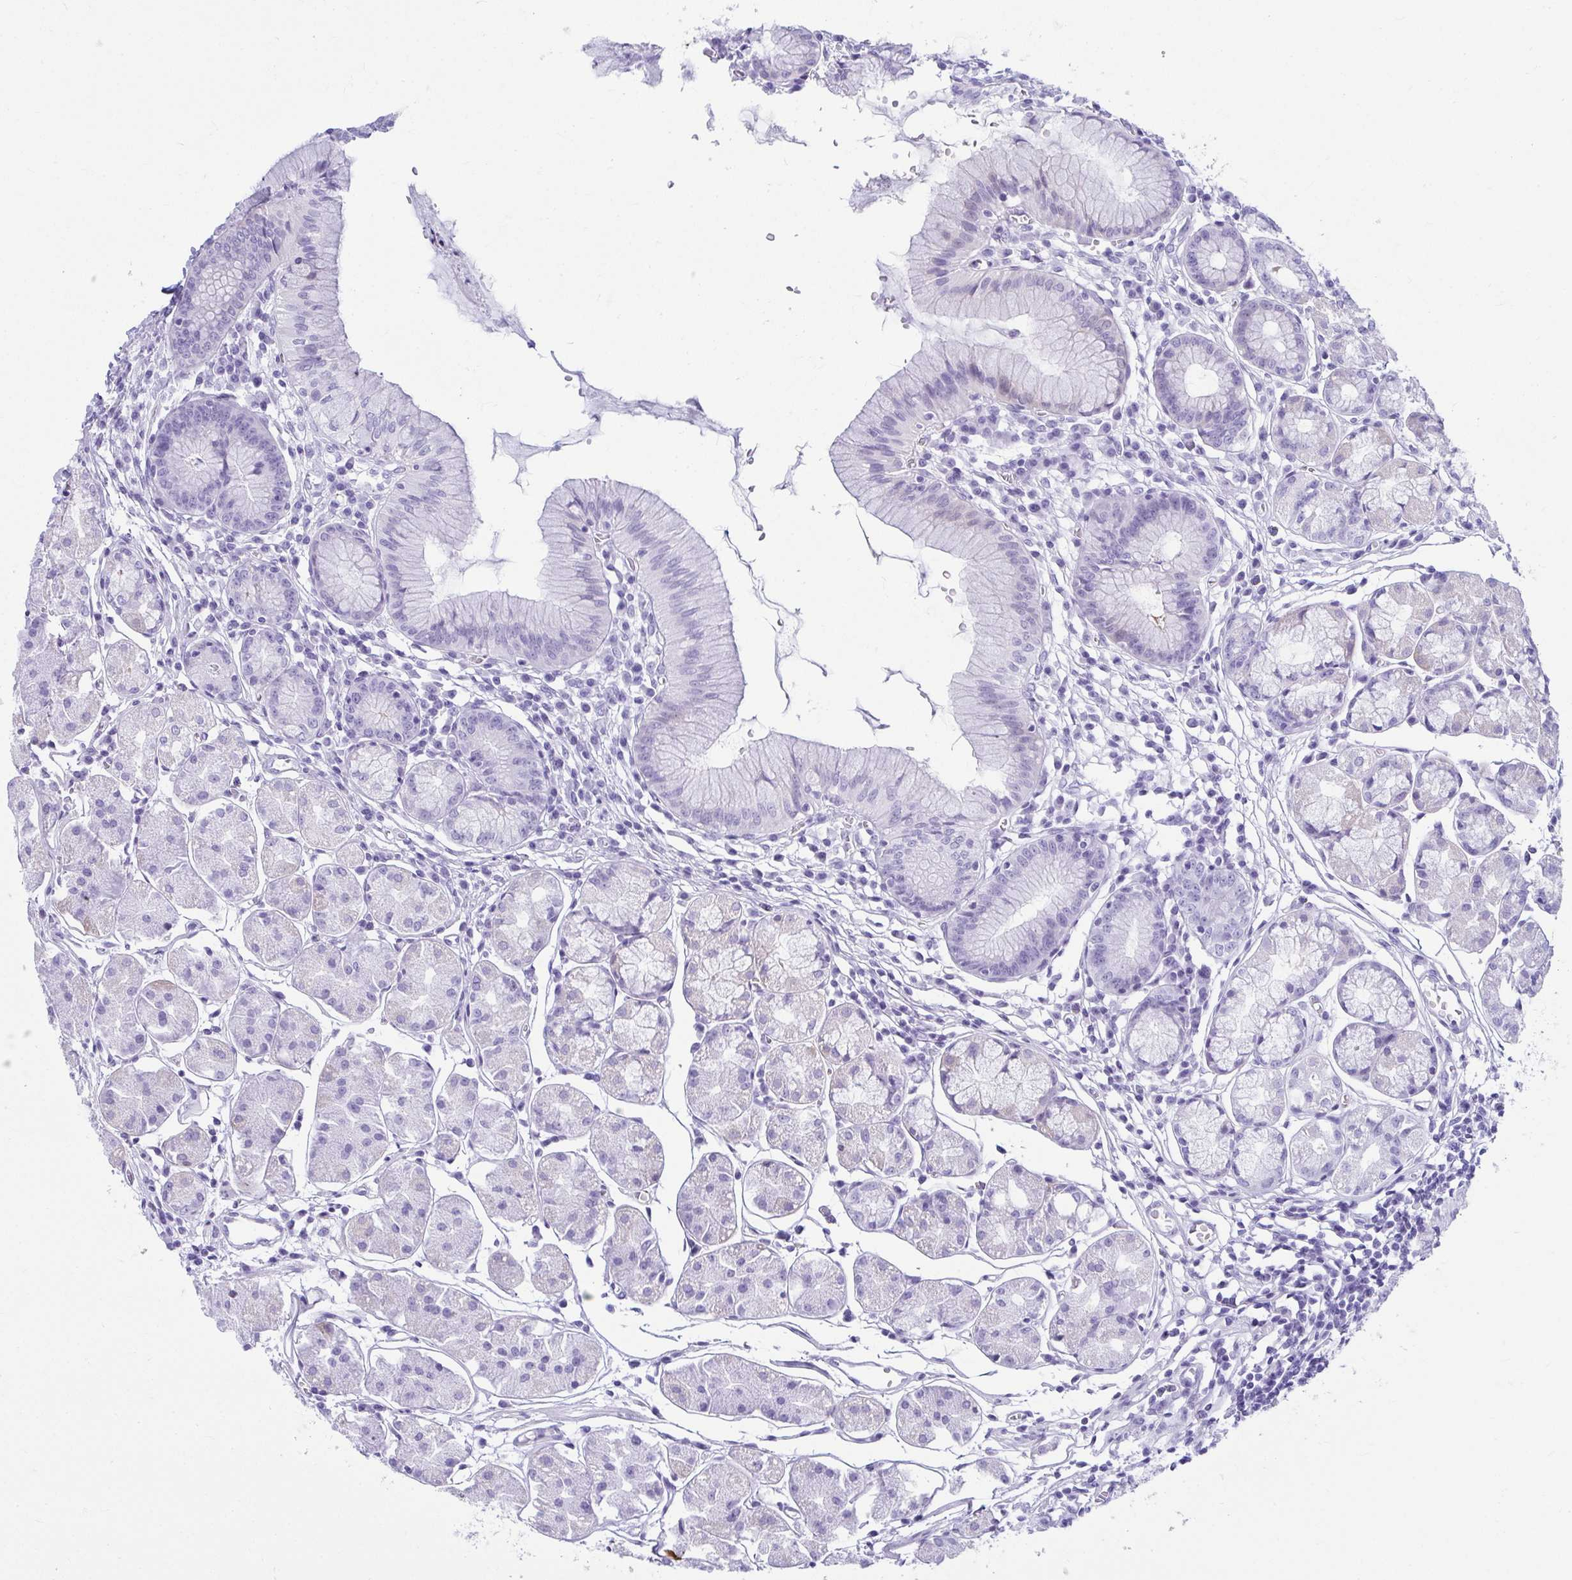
{"staining": {"intensity": "negative", "quantity": "none", "location": "none"}, "tissue": "stomach", "cell_type": "Glandular cells", "image_type": "normal", "snomed": [{"axis": "morphology", "description": "Normal tissue, NOS"}, {"axis": "topography", "description": "Stomach"}], "caption": "The immunohistochemistry photomicrograph has no significant positivity in glandular cells of stomach. Brightfield microscopy of IHC stained with DAB (3,3'-diaminobenzidine) (brown) and hematoxylin (blue), captured at high magnification.", "gene": "CLGN", "patient": {"sex": "male", "age": 55}}